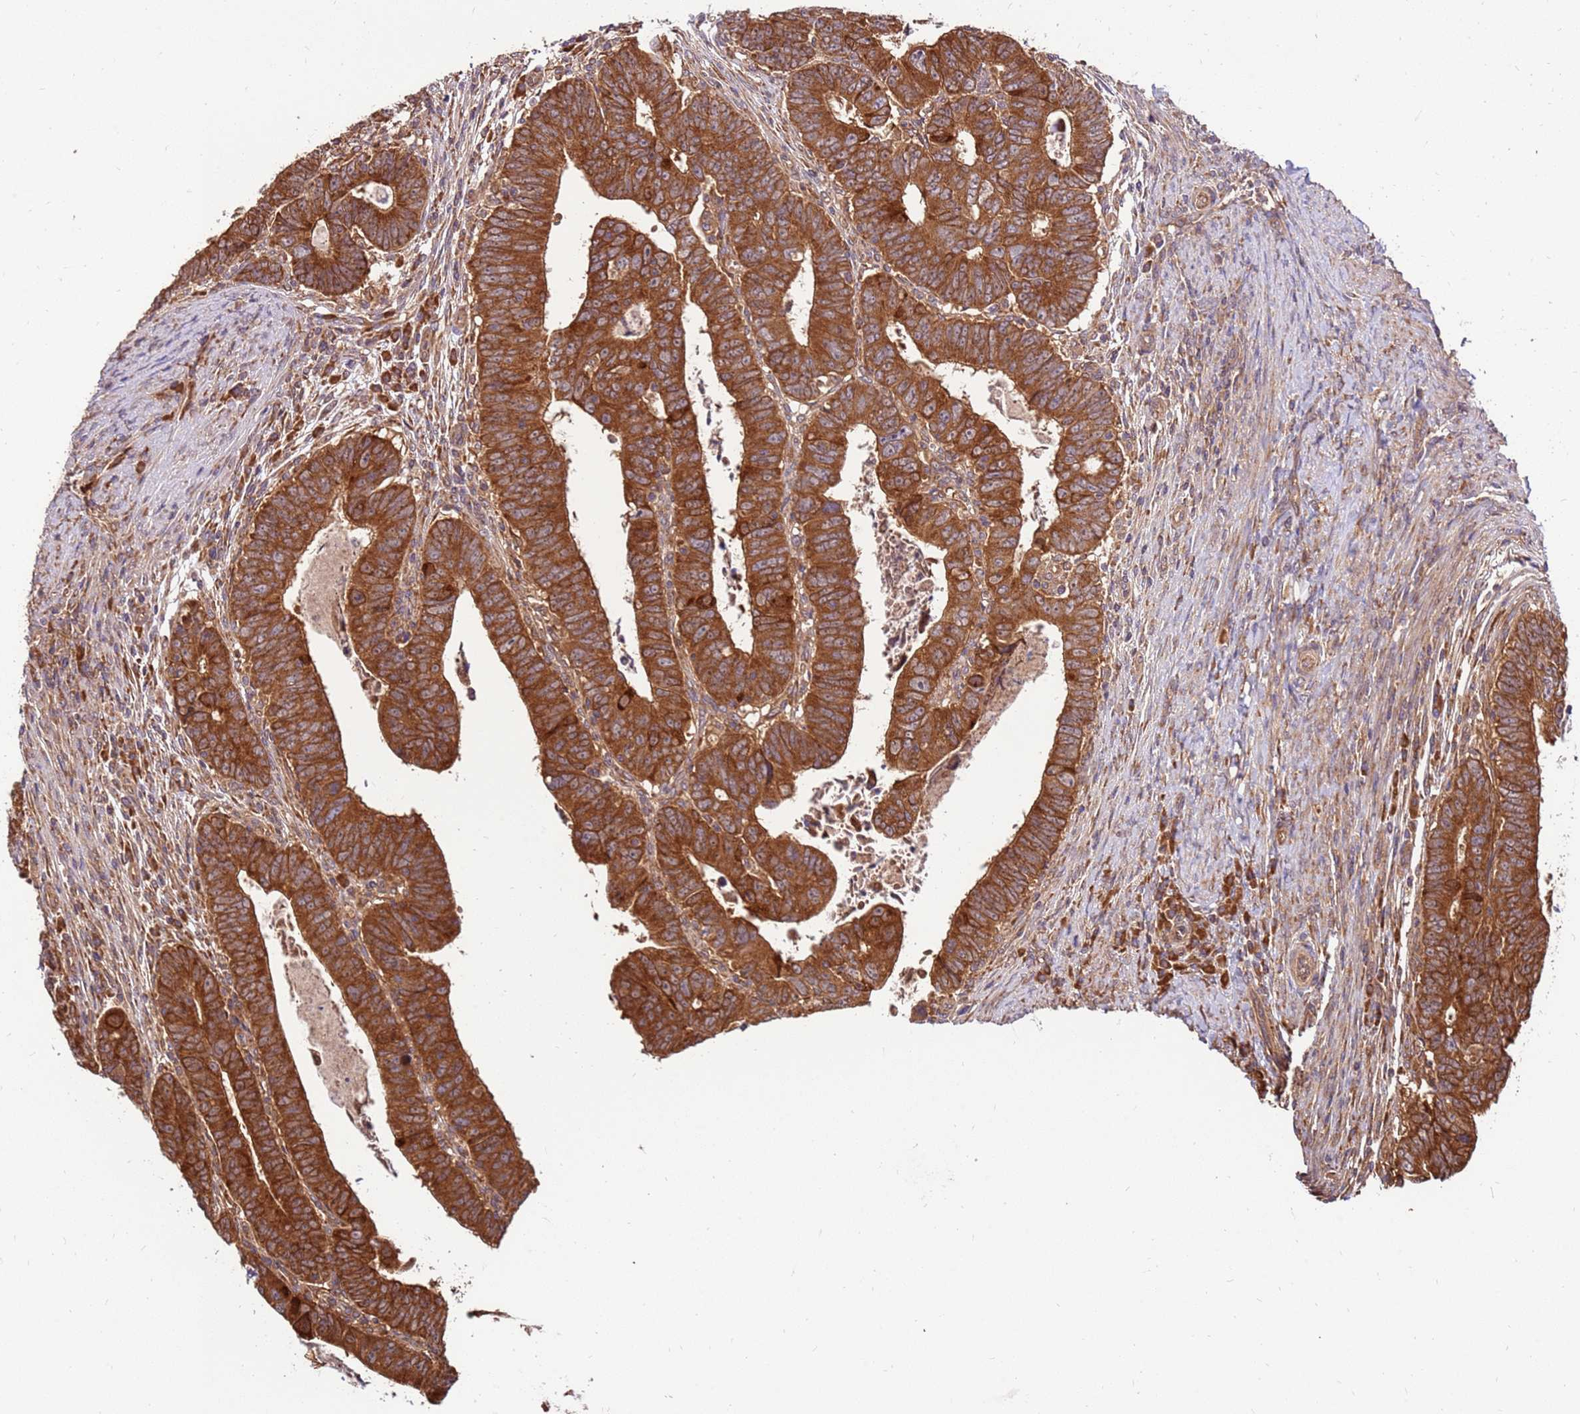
{"staining": {"intensity": "strong", "quantity": ">75%", "location": "cytoplasmic/membranous"}, "tissue": "colorectal cancer", "cell_type": "Tumor cells", "image_type": "cancer", "snomed": [{"axis": "morphology", "description": "Normal tissue, NOS"}, {"axis": "morphology", "description": "Adenocarcinoma, NOS"}, {"axis": "topography", "description": "Rectum"}], "caption": "This is an image of immunohistochemistry staining of colorectal cancer (adenocarcinoma), which shows strong expression in the cytoplasmic/membranous of tumor cells.", "gene": "SLC44A5", "patient": {"sex": "female", "age": 65}}